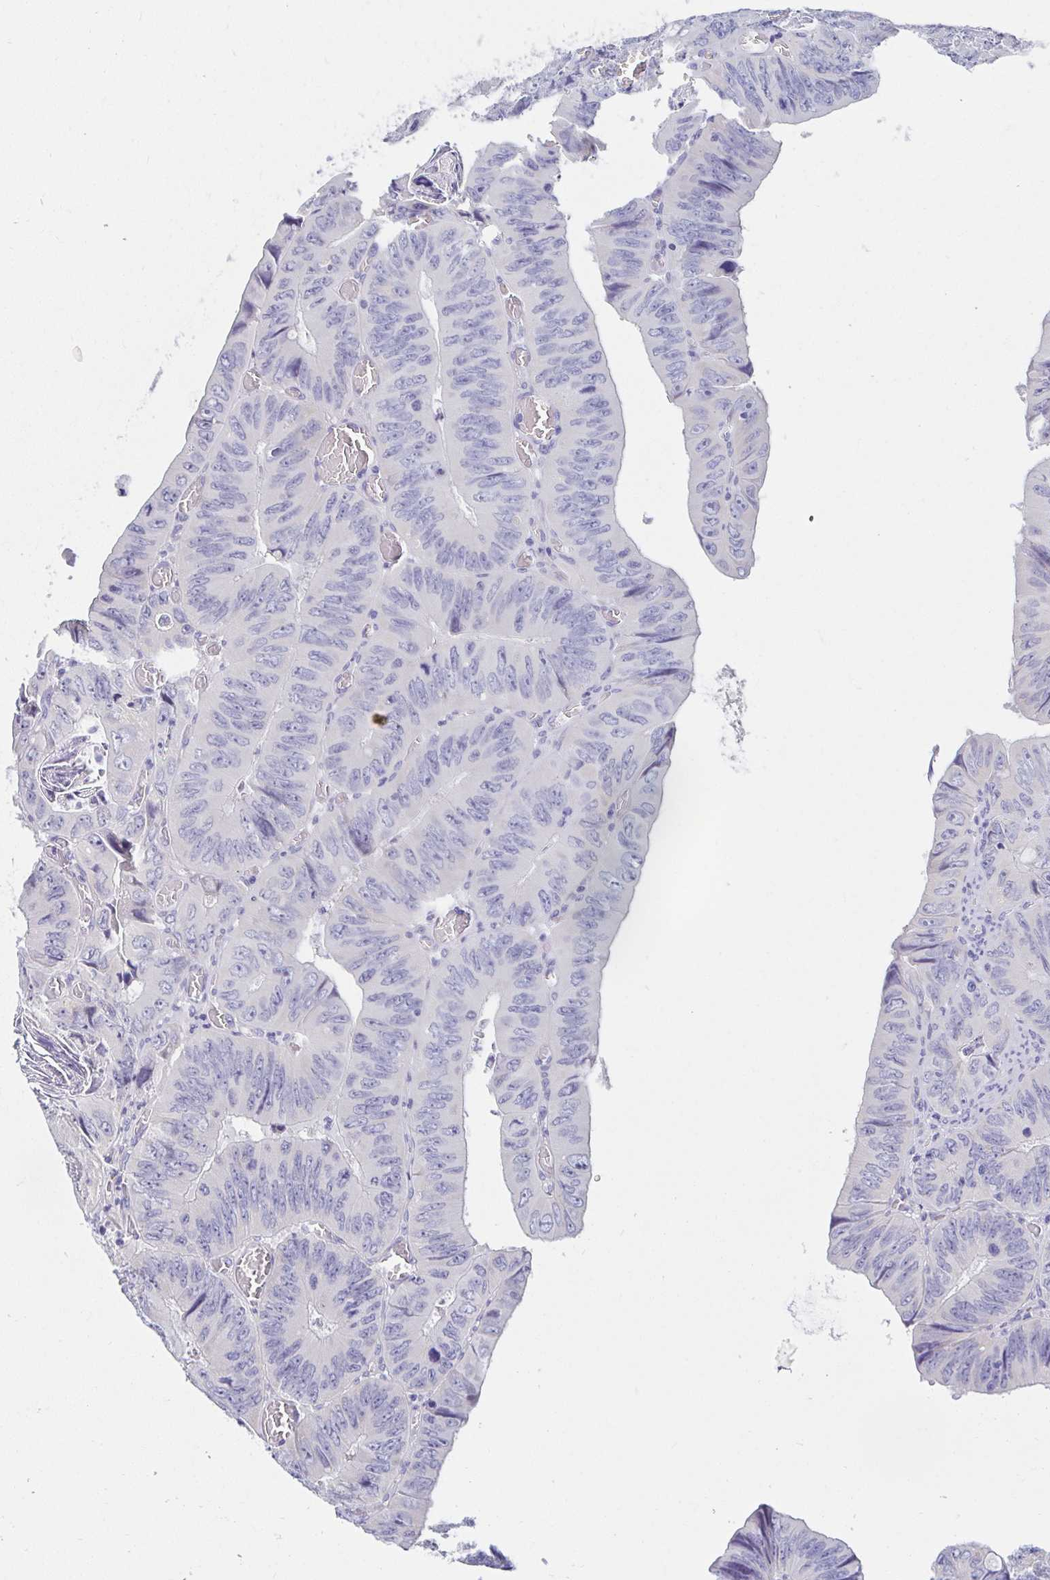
{"staining": {"intensity": "negative", "quantity": "none", "location": "none"}, "tissue": "colorectal cancer", "cell_type": "Tumor cells", "image_type": "cancer", "snomed": [{"axis": "morphology", "description": "Adenocarcinoma, NOS"}, {"axis": "topography", "description": "Colon"}], "caption": "DAB (3,3'-diaminobenzidine) immunohistochemical staining of human colorectal cancer reveals no significant positivity in tumor cells.", "gene": "C4orf17", "patient": {"sex": "female", "age": 84}}